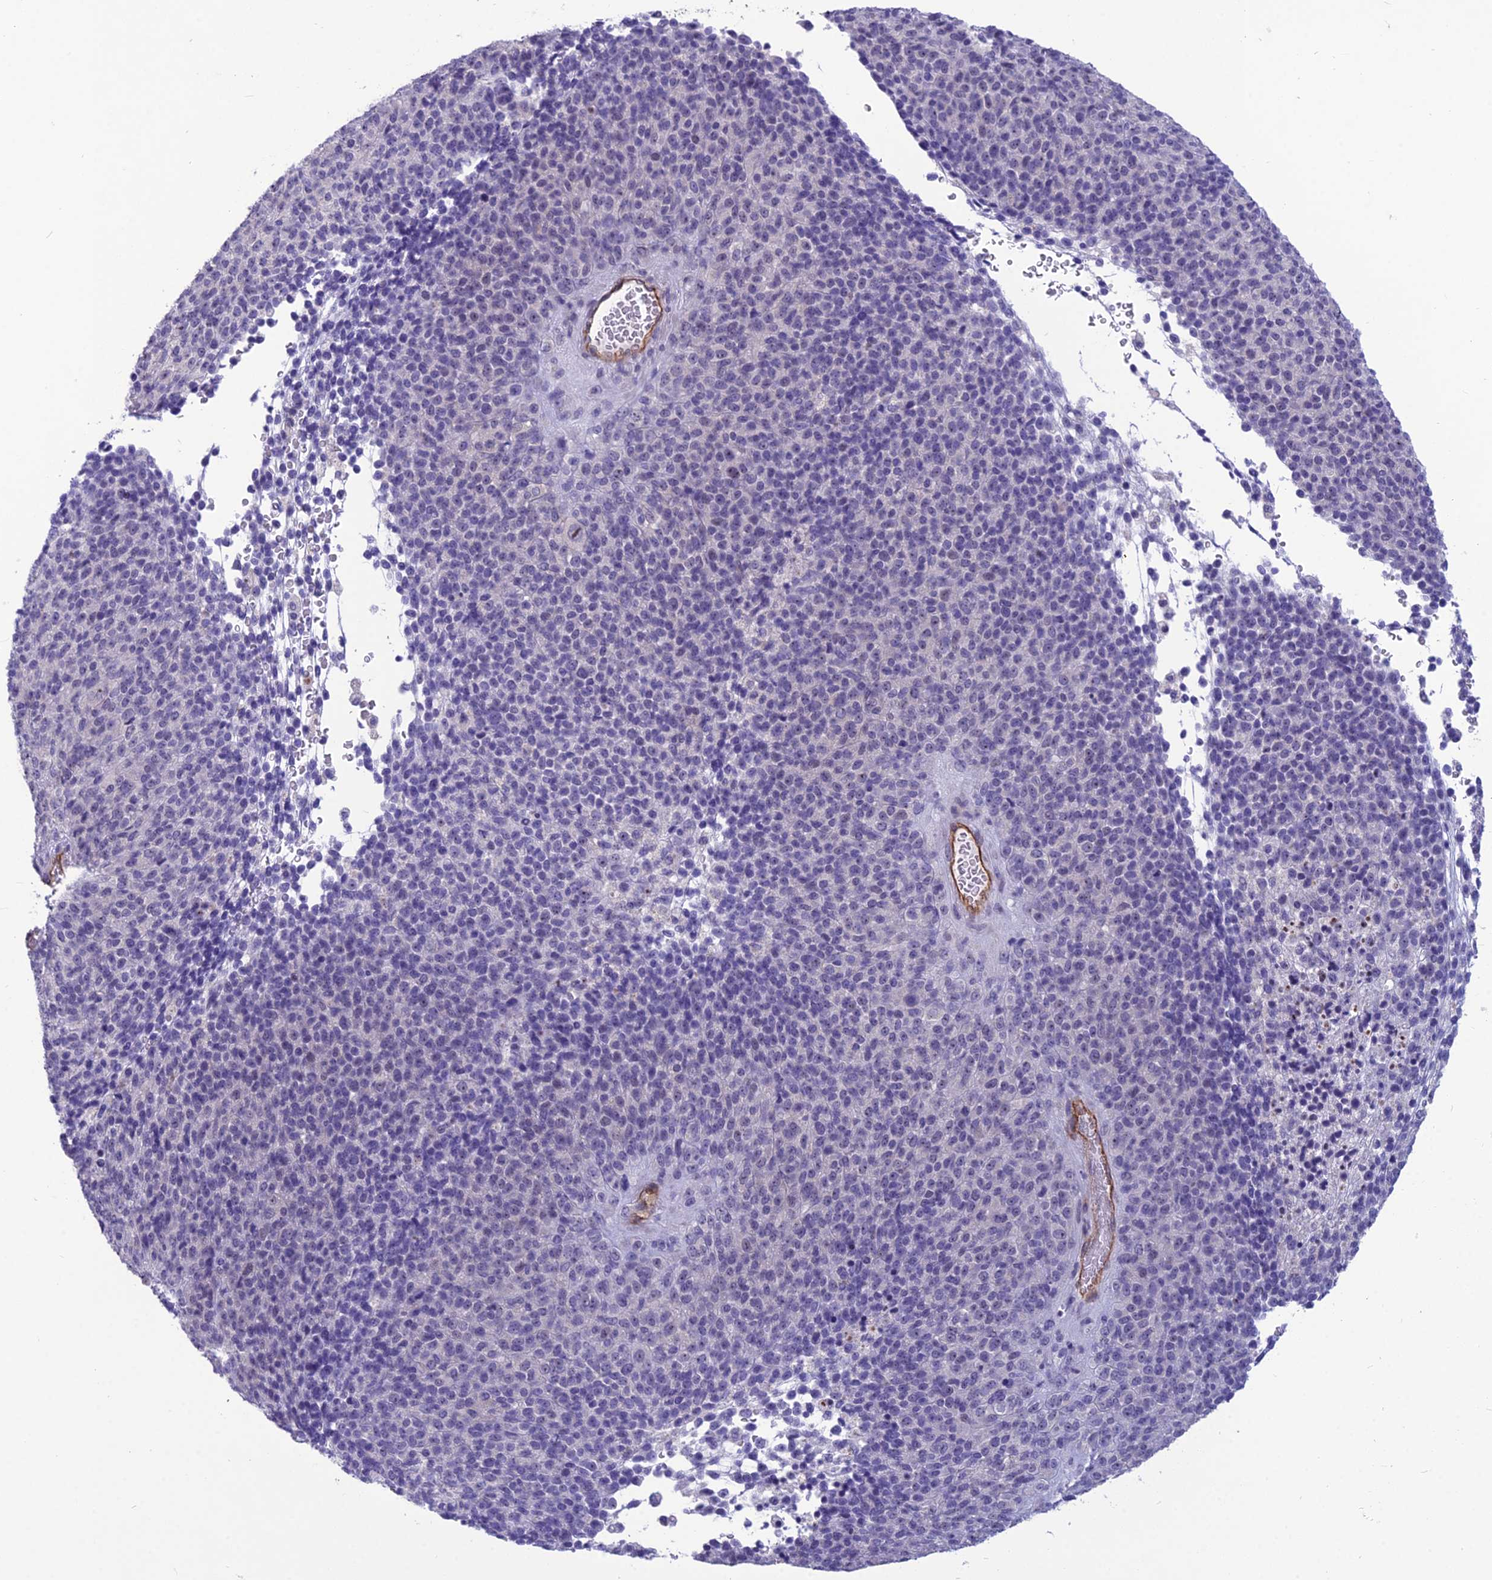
{"staining": {"intensity": "negative", "quantity": "none", "location": "none"}, "tissue": "melanoma", "cell_type": "Tumor cells", "image_type": "cancer", "snomed": [{"axis": "morphology", "description": "Malignant melanoma, Metastatic site"}, {"axis": "topography", "description": "Brain"}], "caption": "A high-resolution micrograph shows IHC staining of malignant melanoma (metastatic site), which shows no significant staining in tumor cells. Nuclei are stained in blue.", "gene": "BBS7", "patient": {"sex": "female", "age": 56}}